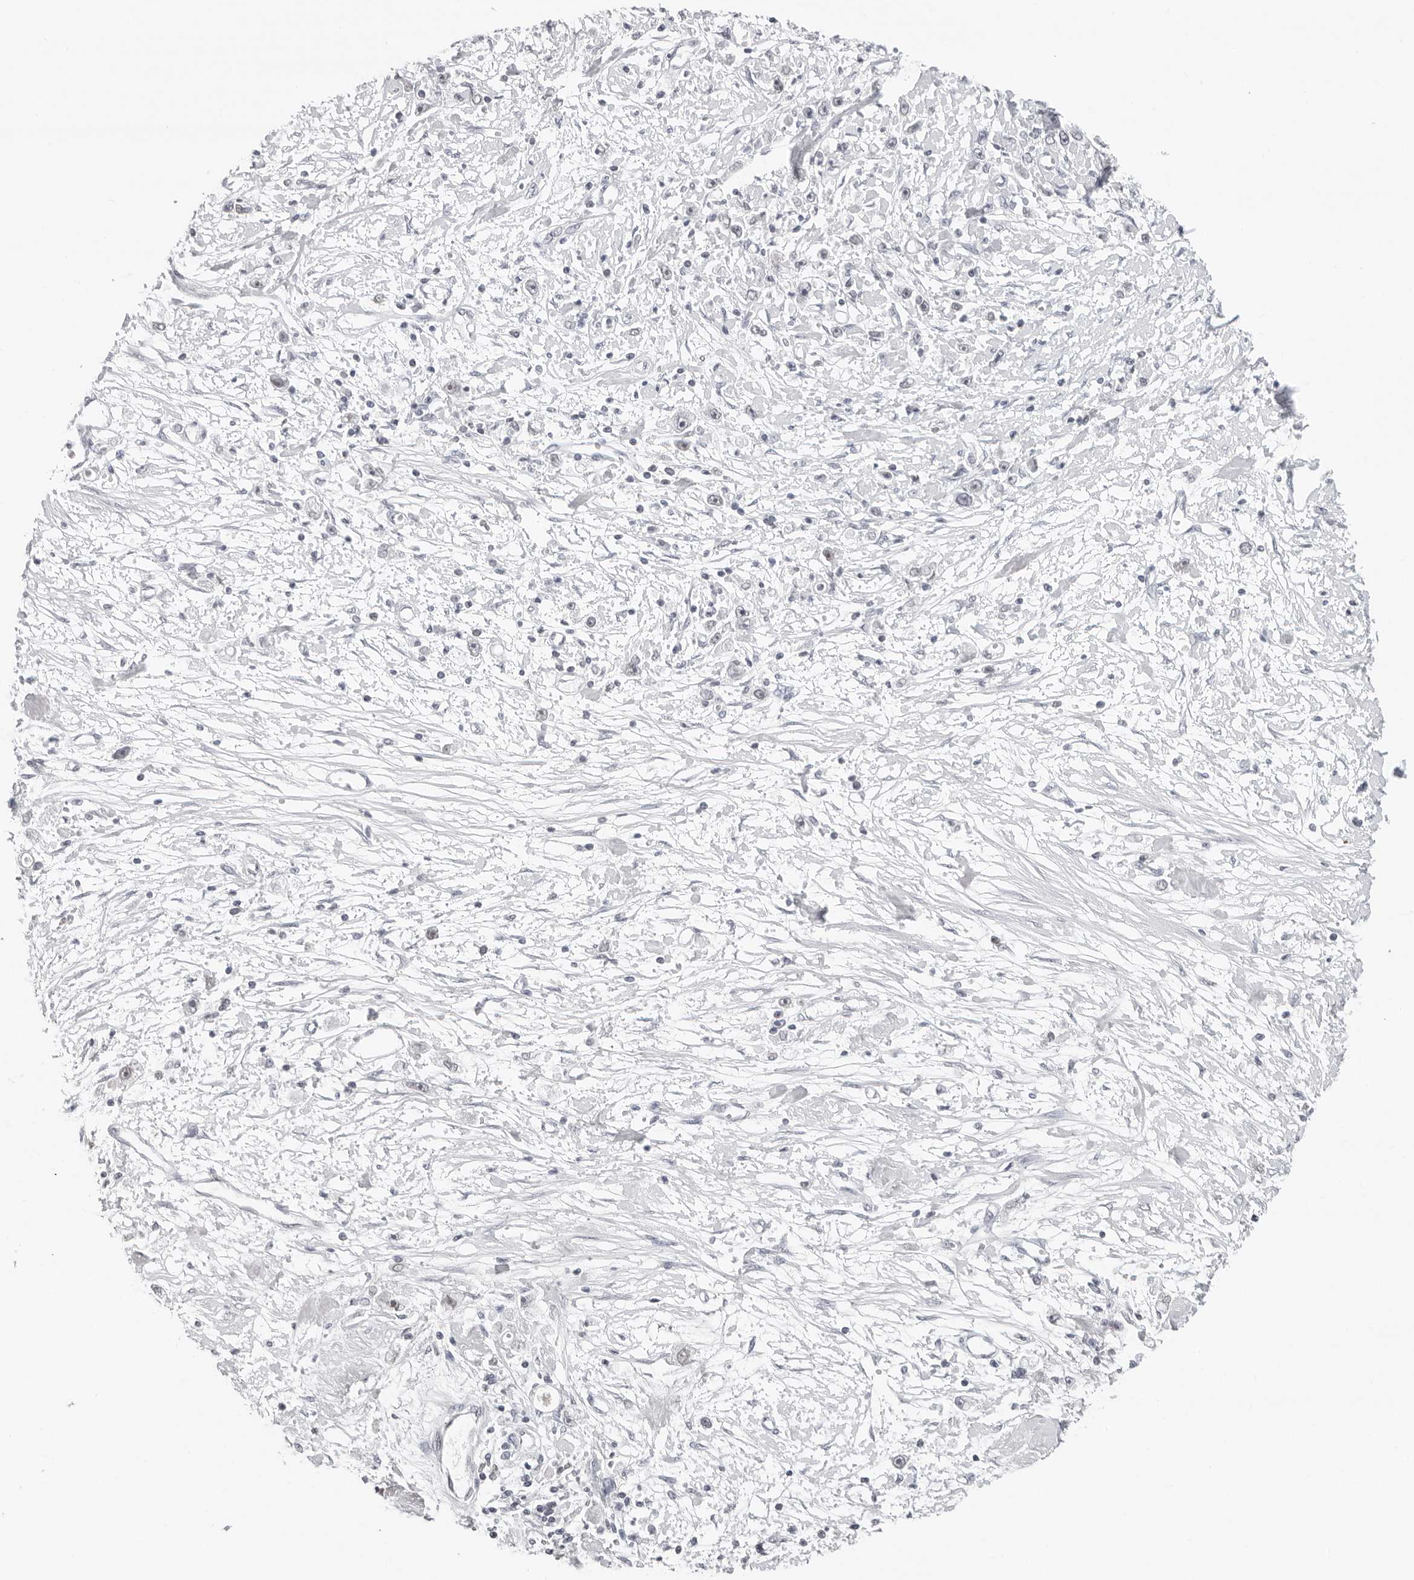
{"staining": {"intensity": "negative", "quantity": "none", "location": "none"}, "tissue": "stomach cancer", "cell_type": "Tumor cells", "image_type": "cancer", "snomed": [{"axis": "morphology", "description": "Adenocarcinoma, NOS"}, {"axis": "topography", "description": "Stomach"}], "caption": "Micrograph shows no protein positivity in tumor cells of stomach cancer tissue. (IHC, brightfield microscopy, high magnification).", "gene": "FLG2", "patient": {"sex": "female", "age": 59}}